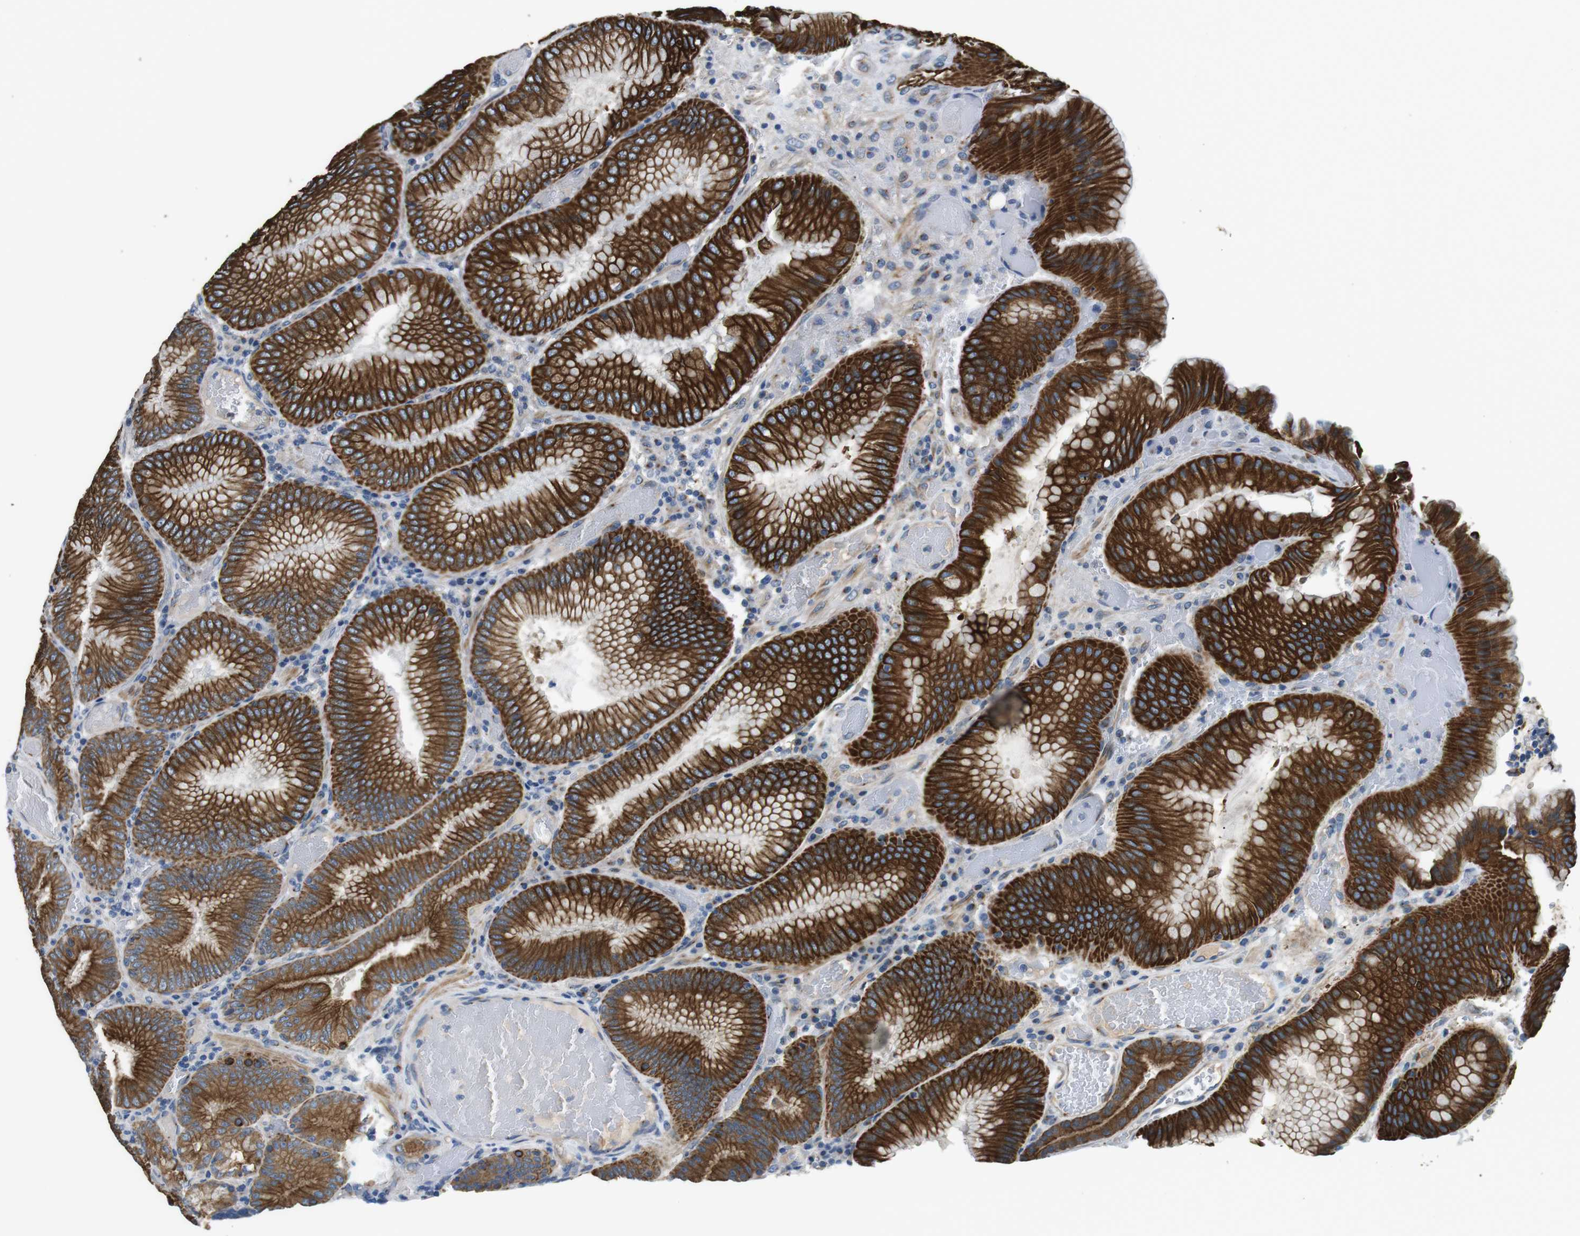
{"staining": {"intensity": "strong", "quantity": "25%-75%", "location": "cytoplasmic/membranous"}, "tissue": "stomach", "cell_type": "Glandular cells", "image_type": "normal", "snomed": [{"axis": "morphology", "description": "Normal tissue, NOS"}, {"axis": "morphology", "description": "Carcinoid, malignant, NOS"}, {"axis": "topography", "description": "Stomach, upper"}], "caption": "DAB (3,3'-diaminobenzidine) immunohistochemical staining of benign human stomach exhibits strong cytoplasmic/membranous protein staining in about 25%-75% of glandular cells.", "gene": "UNC5CL", "patient": {"sex": "male", "age": 39}}